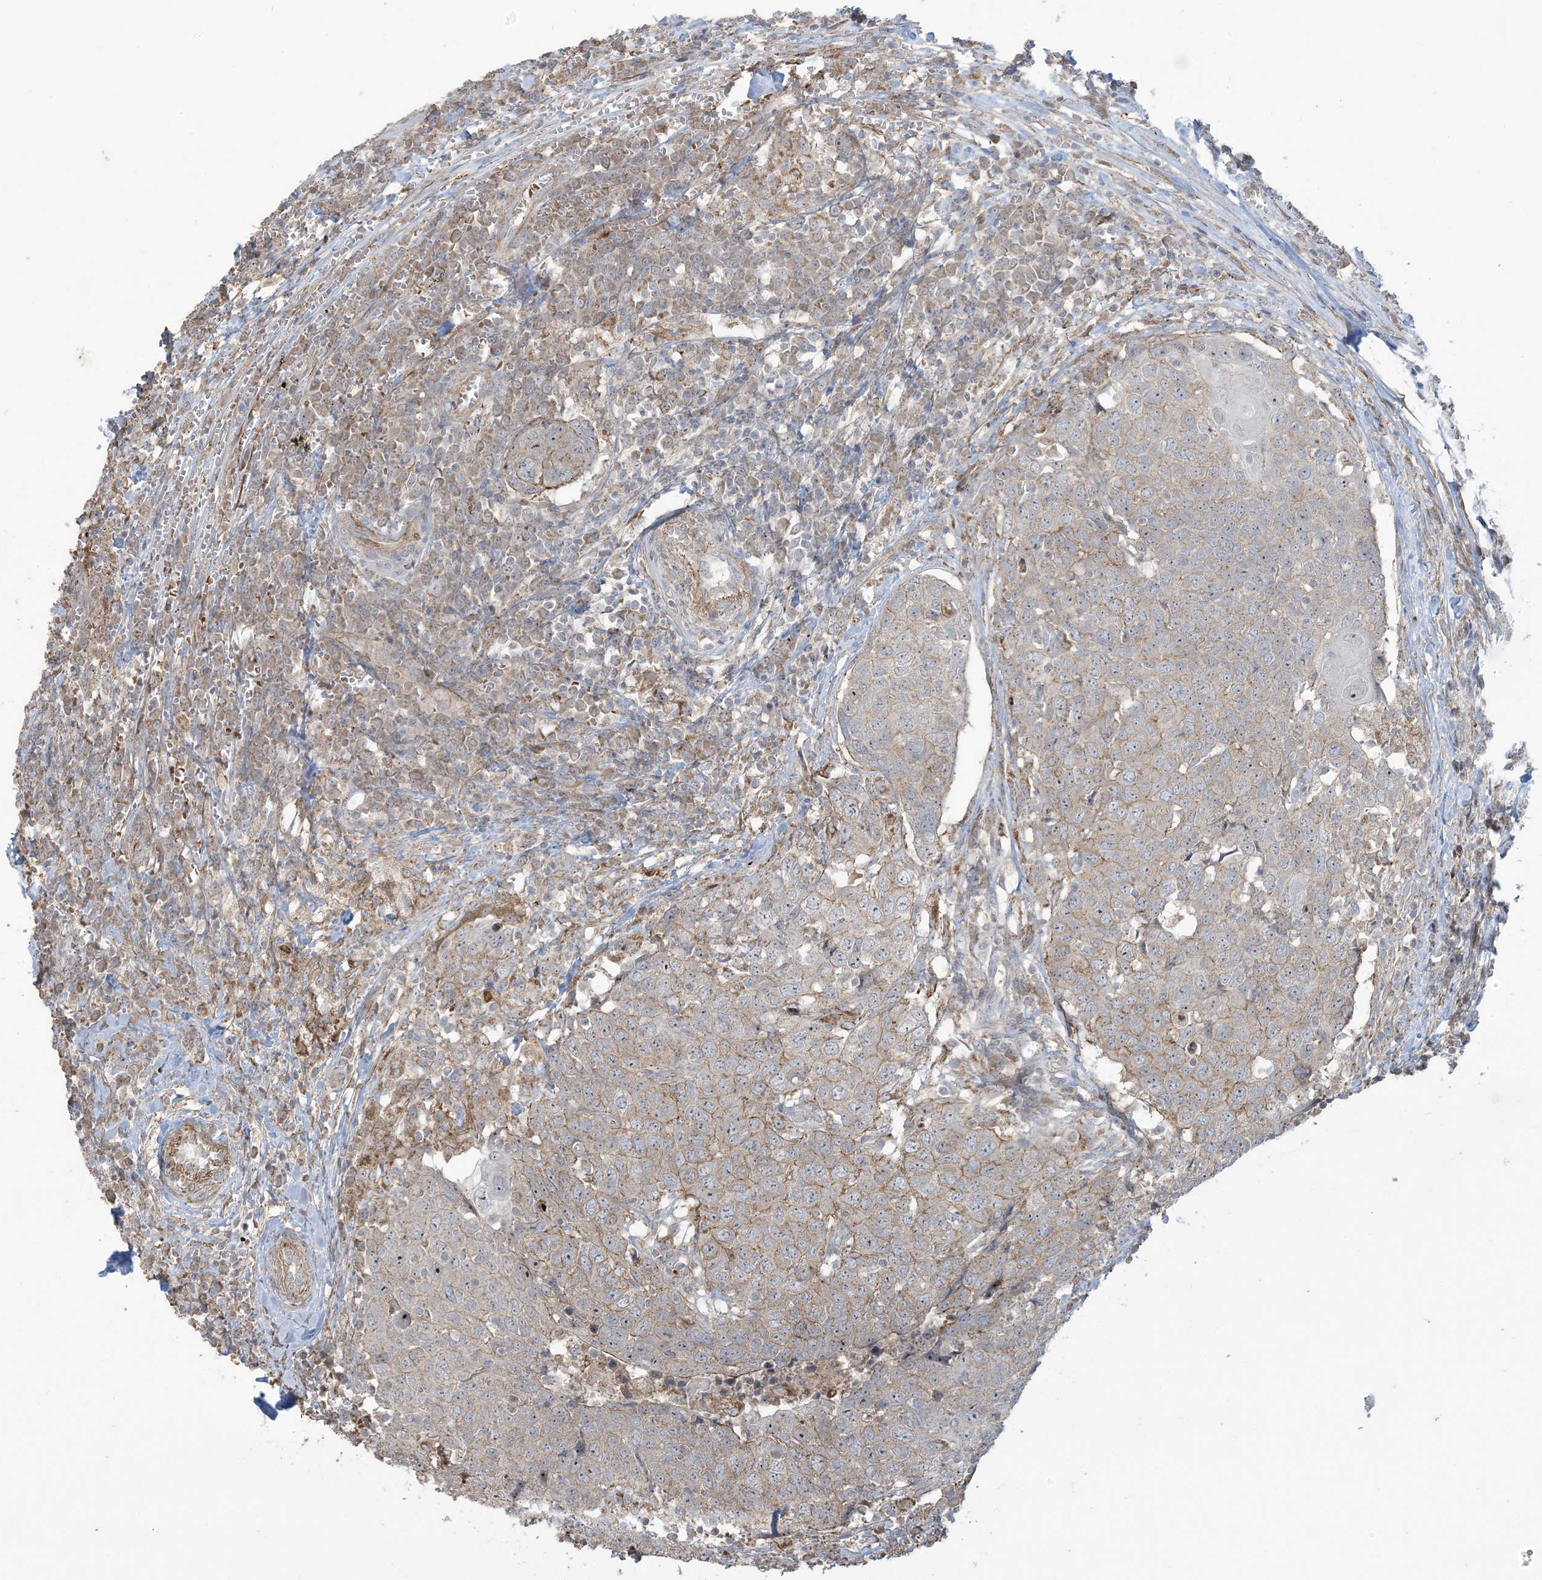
{"staining": {"intensity": "moderate", "quantity": "<25%", "location": "cytoplasmic/membranous,nuclear"}, "tissue": "head and neck cancer", "cell_type": "Tumor cells", "image_type": "cancer", "snomed": [{"axis": "morphology", "description": "Squamous cell carcinoma, NOS"}, {"axis": "topography", "description": "Head-Neck"}], "caption": "Immunohistochemical staining of squamous cell carcinoma (head and neck) exhibits low levels of moderate cytoplasmic/membranous and nuclear protein expression in approximately <25% of tumor cells. The staining was performed using DAB, with brown indicating positive protein expression. Nuclei are stained blue with hematoxylin.", "gene": "KLHL18", "patient": {"sex": "male", "age": 66}}